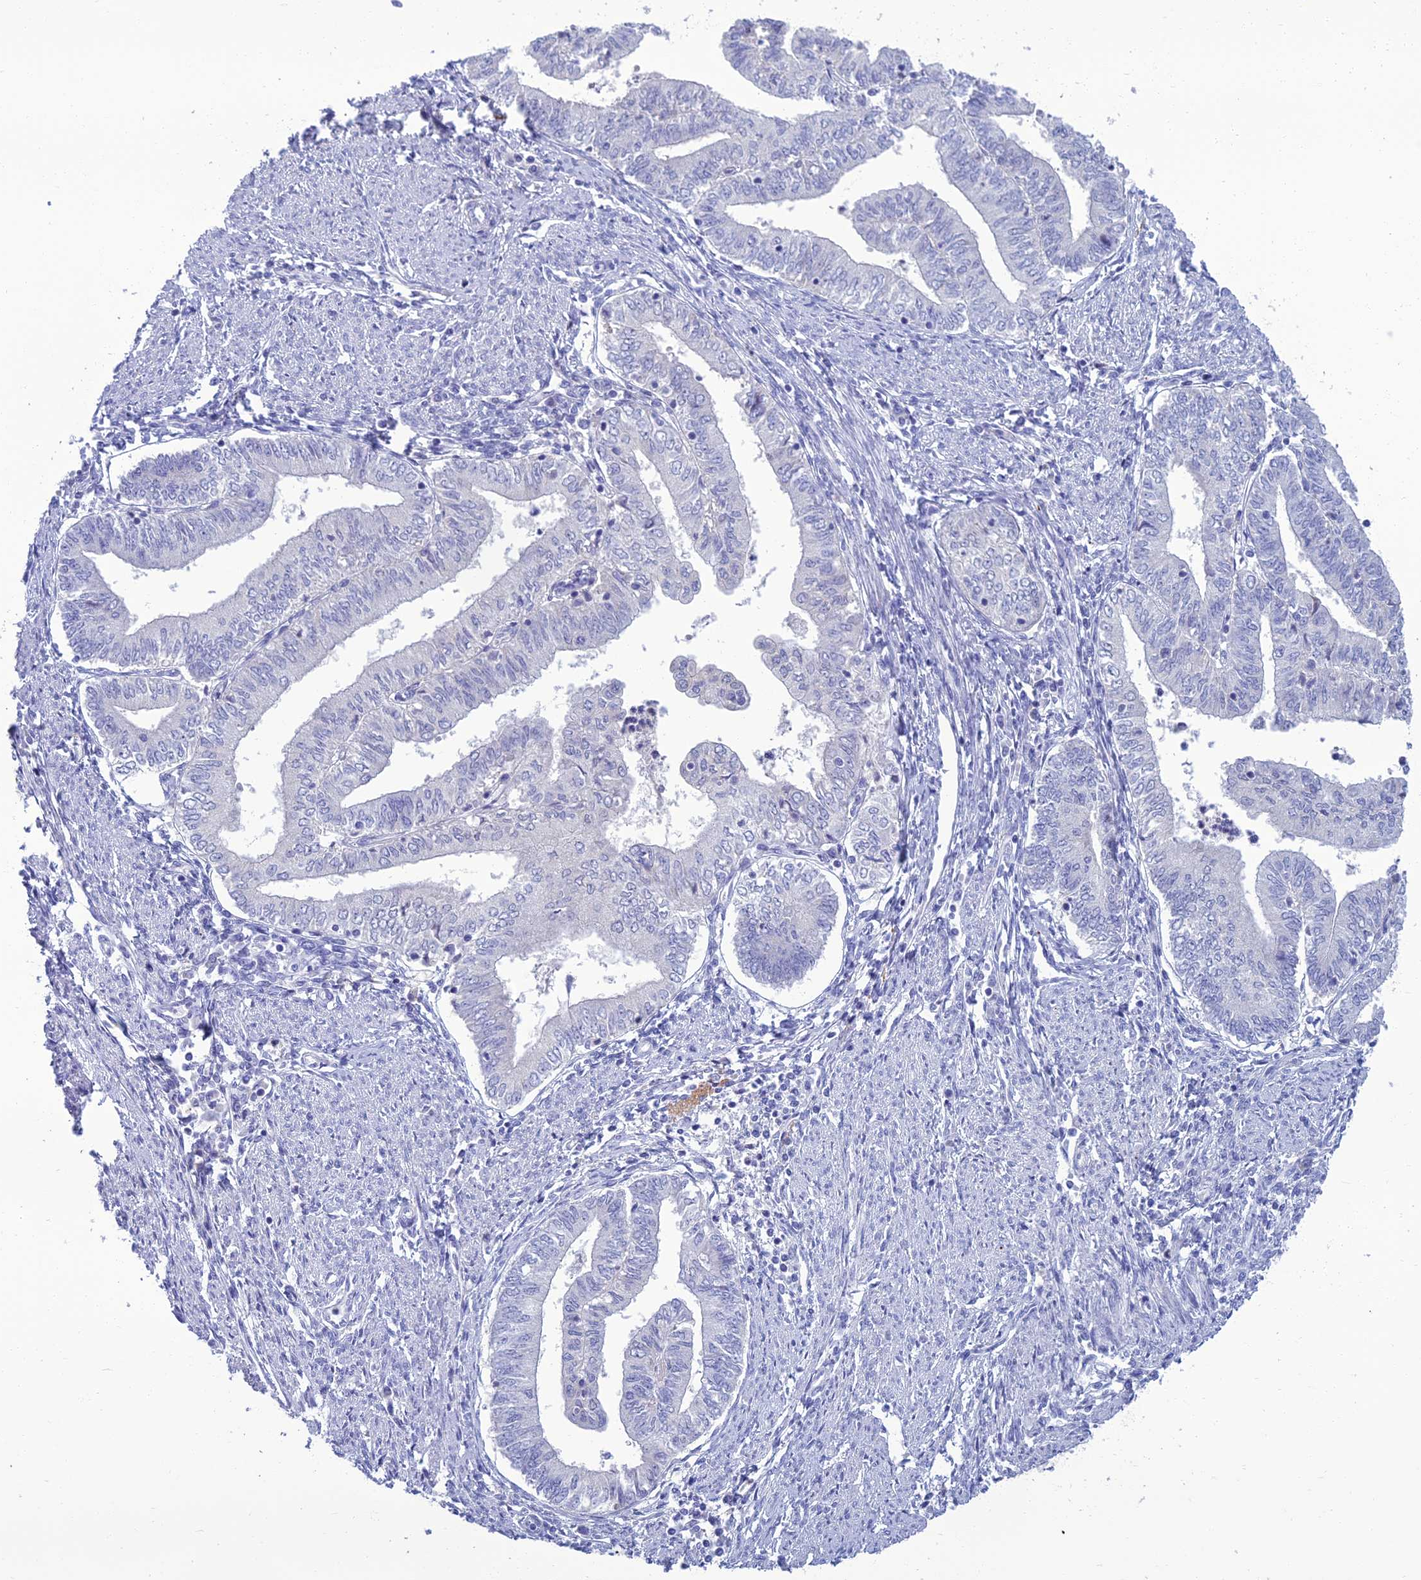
{"staining": {"intensity": "negative", "quantity": "none", "location": "none"}, "tissue": "endometrial cancer", "cell_type": "Tumor cells", "image_type": "cancer", "snomed": [{"axis": "morphology", "description": "Adenocarcinoma, NOS"}, {"axis": "topography", "description": "Endometrium"}], "caption": "Endometrial adenocarcinoma stained for a protein using immunohistochemistry (IHC) exhibits no positivity tumor cells.", "gene": "SPTLC3", "patient": {"sex": "female", "age": 66}}